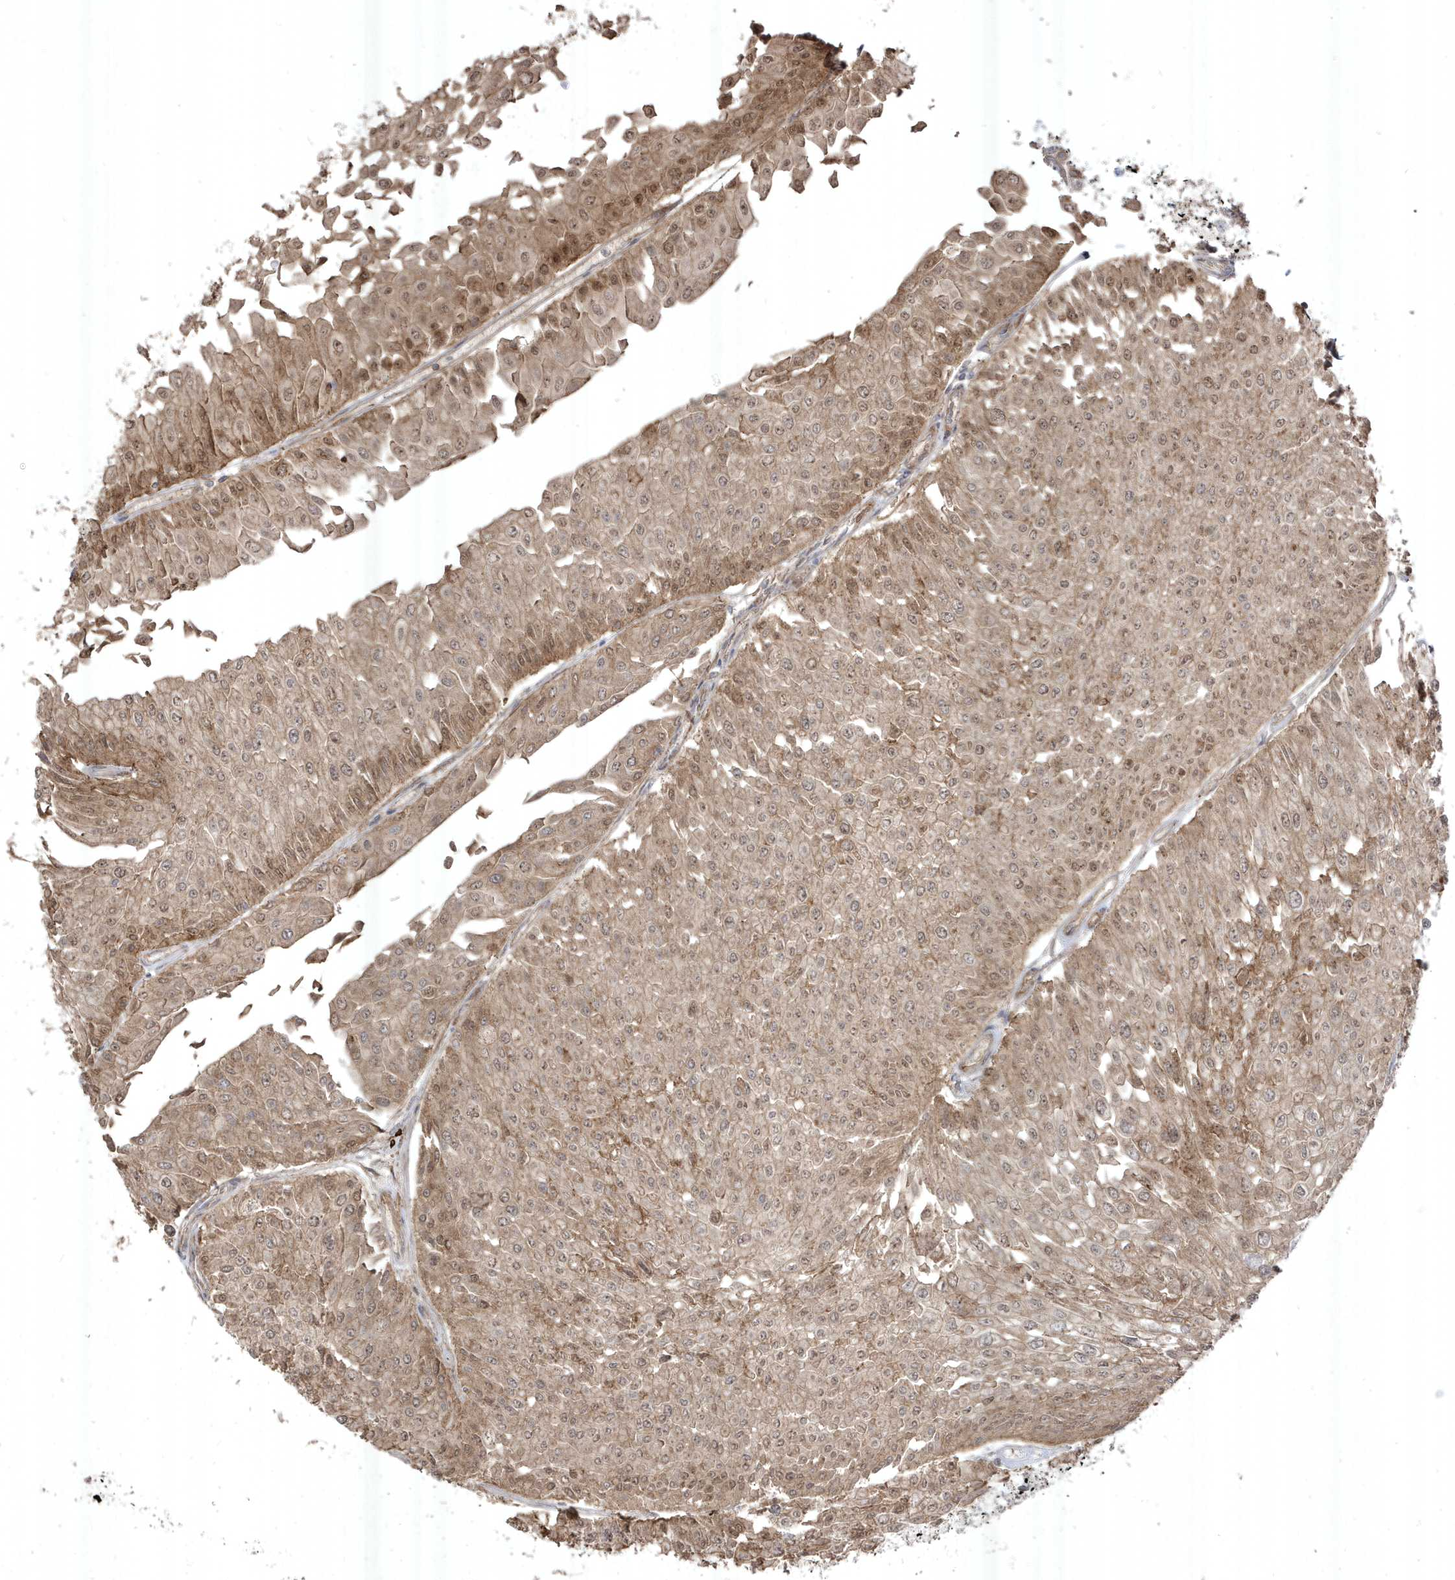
{"staining": {"intensity": "moderate", "quantity": "<25%", "location": "cytoplasmic/membranous"}, "tissue": "urothelial cancer", "cell_type": "Tumor cells", "image_type": "cancer", "snomed": [{"axis": "morphology", "description": "Urothelial carcinoma, Low grade"}, {"axis": "topography", "description": "Urinary bladder"}], "caption": "Immunohistochemical staining of human urothelial carcinoma (low-grade) displays low levels of moderate cytoplasmic/membranous expression in approximately <25% of tumor cells.", "gene": "CETN3", "patient": {"sex": "male", "age": 67}}